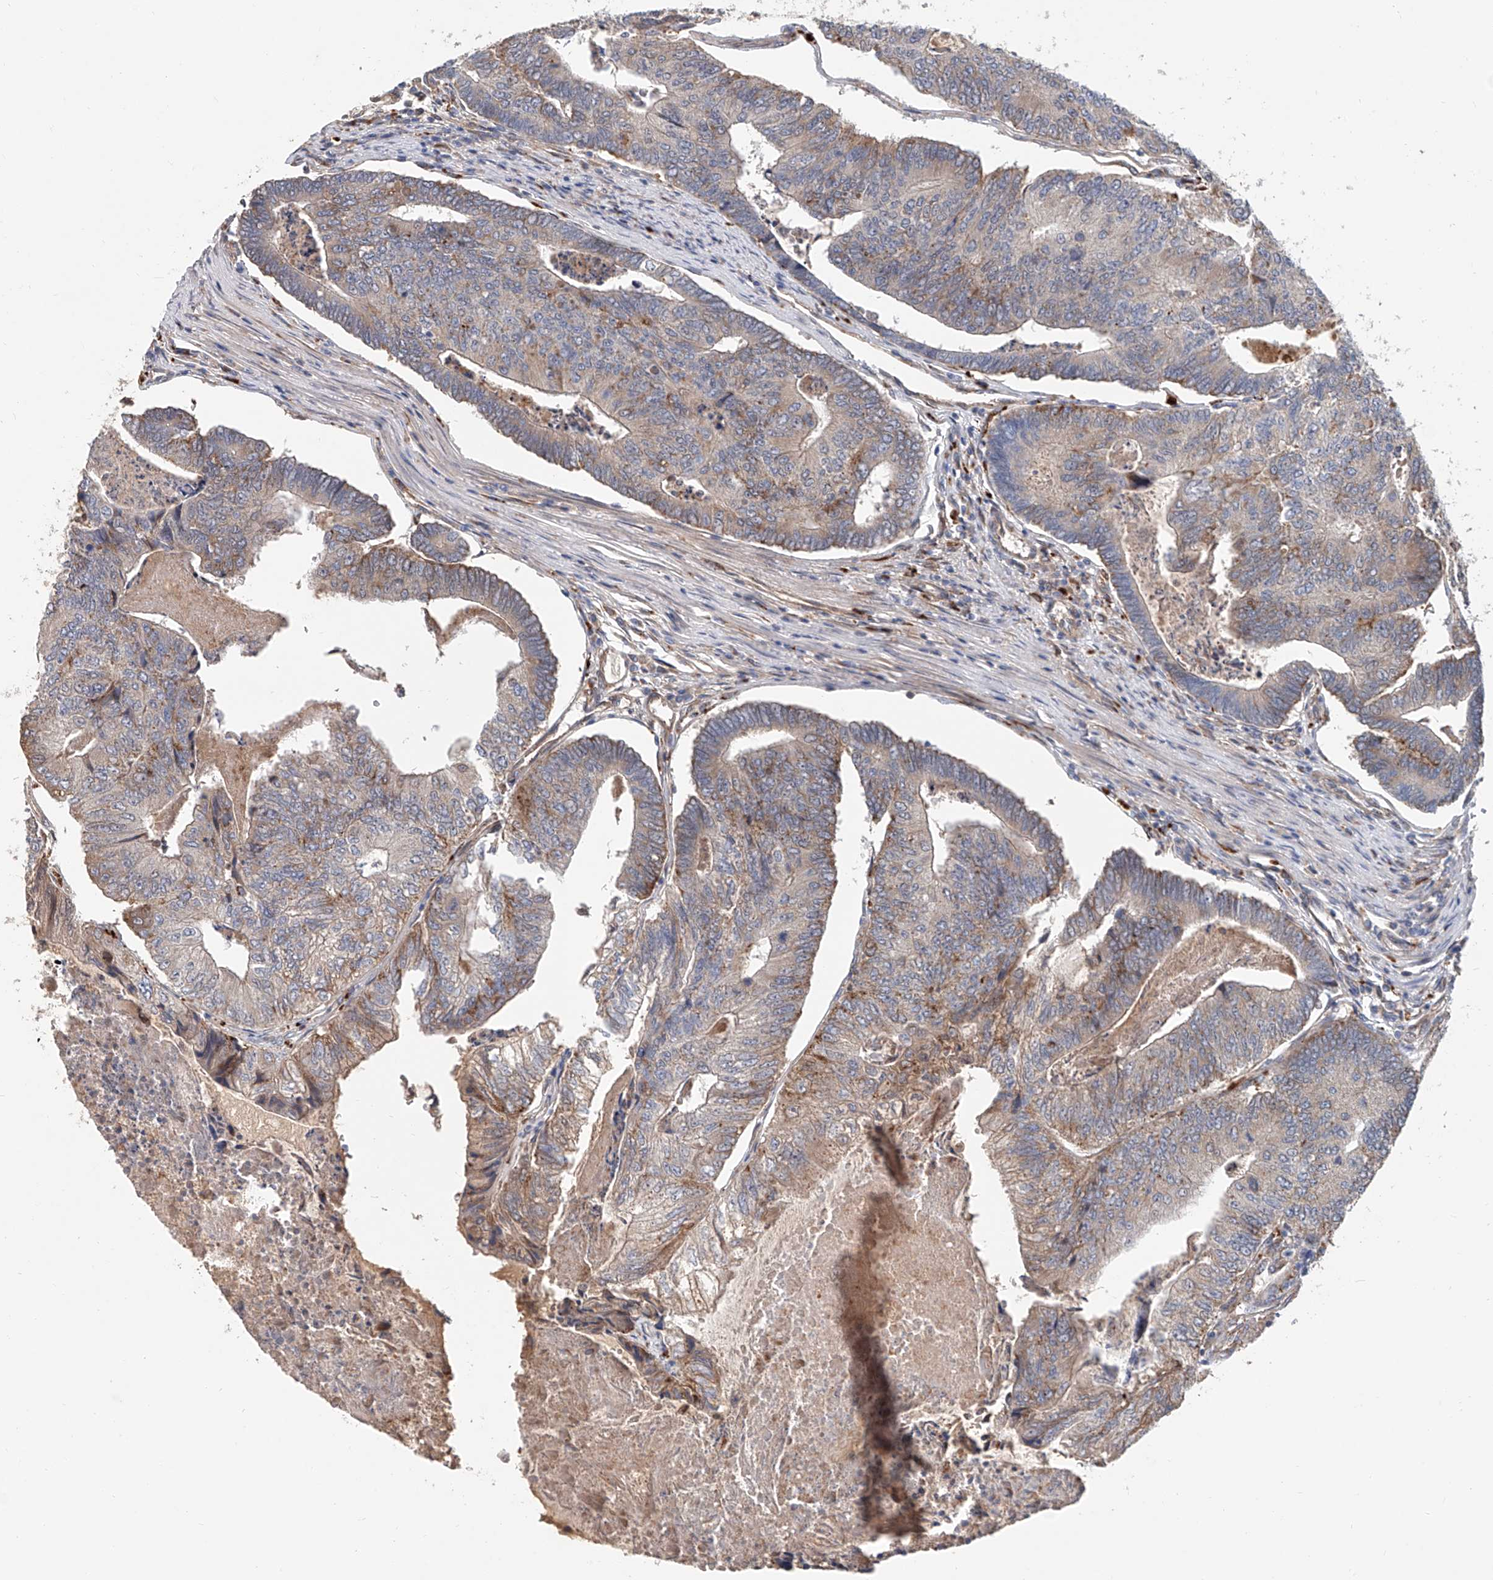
{"staining": {"intensity": "weak", "quantity": "25%-75%", "location": "cytoplasmic/membranous"}, "tissue": "colorectal cancer", "cell_type": "Tumor cells", "image_type": "cancer", "snomed": [{"axis": "morphology", "description": "Adenocarcinoma, NOS"}, {"axis": "topography", "description": "Colon"}], "caption": "Immunohistochemistry (IHC) image of human colorectal cancer stained for a protein (brown), which shows low levels of weak cytoplasmic/membranous positivity in approximately 25%-75% of tumor cells.", "gene": "HGSNAT", "patient": {"sex": "female", "age": 67}}